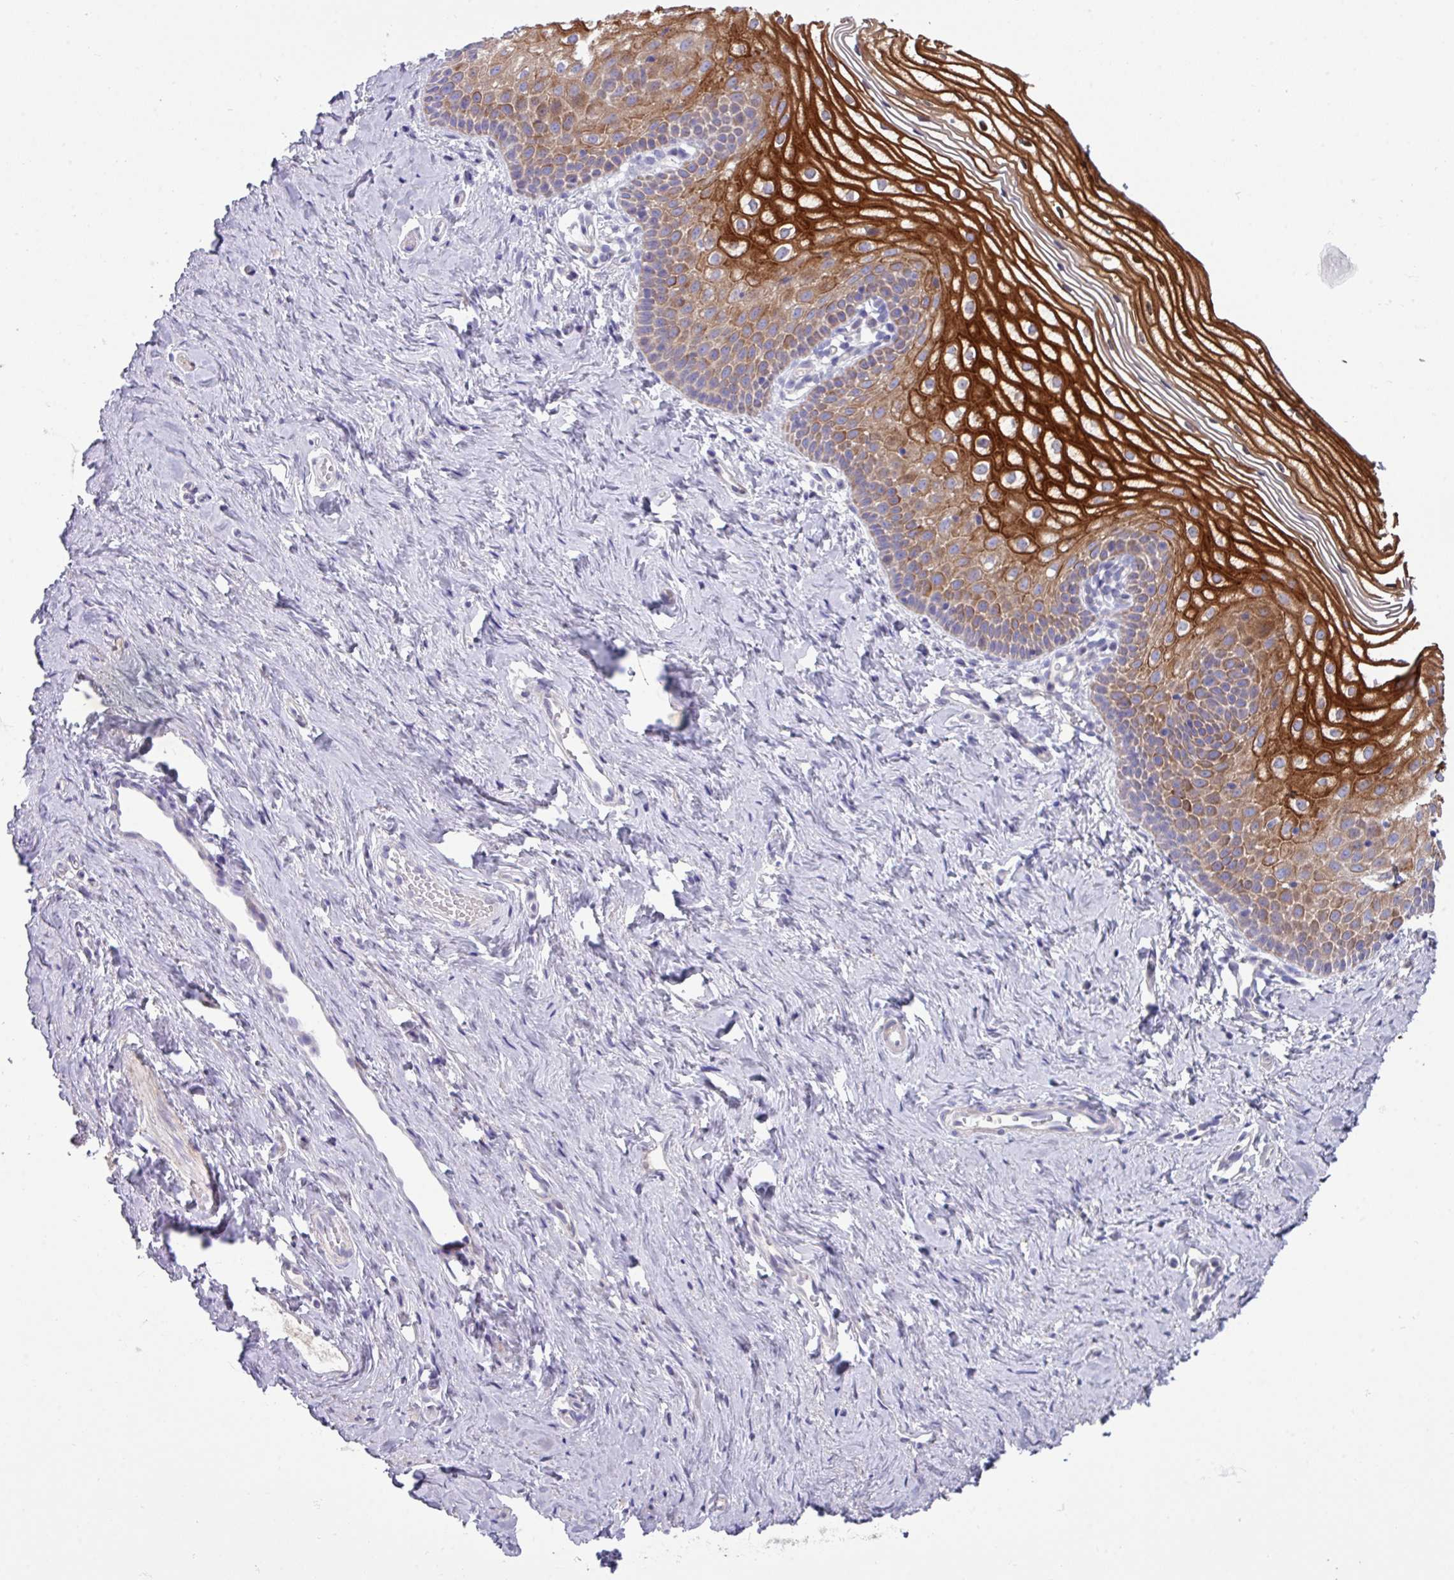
{"staining": {"intensity": "strong", "quantity": "<25%", "location": "cytoplasmic/membranous"}, "tissue": "vagina", "cell_type": "Squamous epithelial cells", "image_type": "normal", "snomed": [{"axis": "morphology", "description": "Normal tissue, NOS"}, {"axis": "topography", "description": "Vagina"}], "caption": "DAB (3,3'-diaminobenzidine) immunohistochemical staining of unremarkable human vagina shows strong cytoplasmic/membranous protein positivity in about <25% of squamous epithelial cells.", "gene": "IQCJ", "patient": {"sex": "female", "age": 56}}